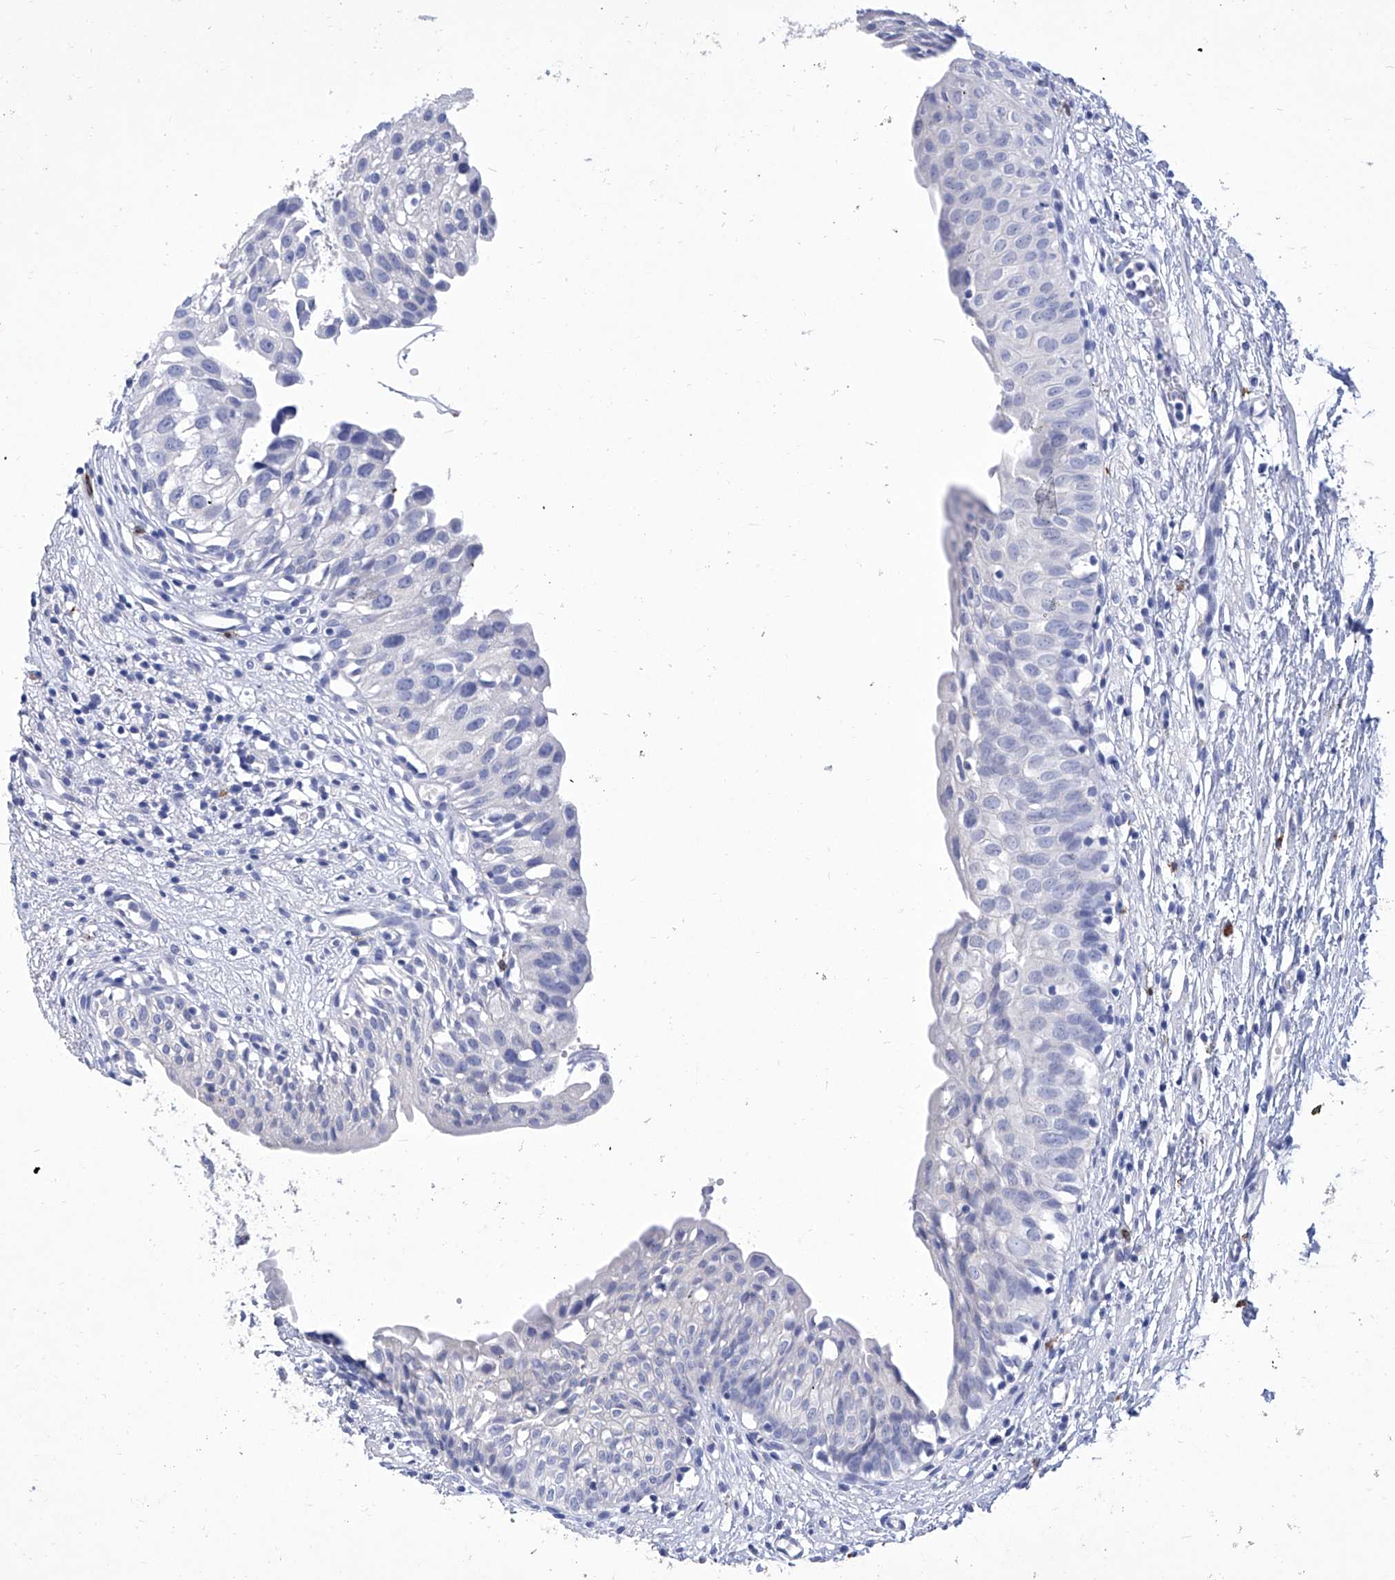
{"staining": {"intensity": "negative", "quantity": "none", "location": "none"}, "tissue": "urinary bladder", "cell_type": "Urothelial cells", "image_type": "normal", "snomed": [{"axis": "morphology", "description": "Normal tissue, NOS"}, {"axis": "topography", "description": "Urinary bladder"}], "caption": "IHC image of unremarkable human urinary bladder stained for a protein (brown), which exhibits no expression in urothelial cells.", "gene": "IFNL2", "patient": {"sex": "male", "age": 51}}